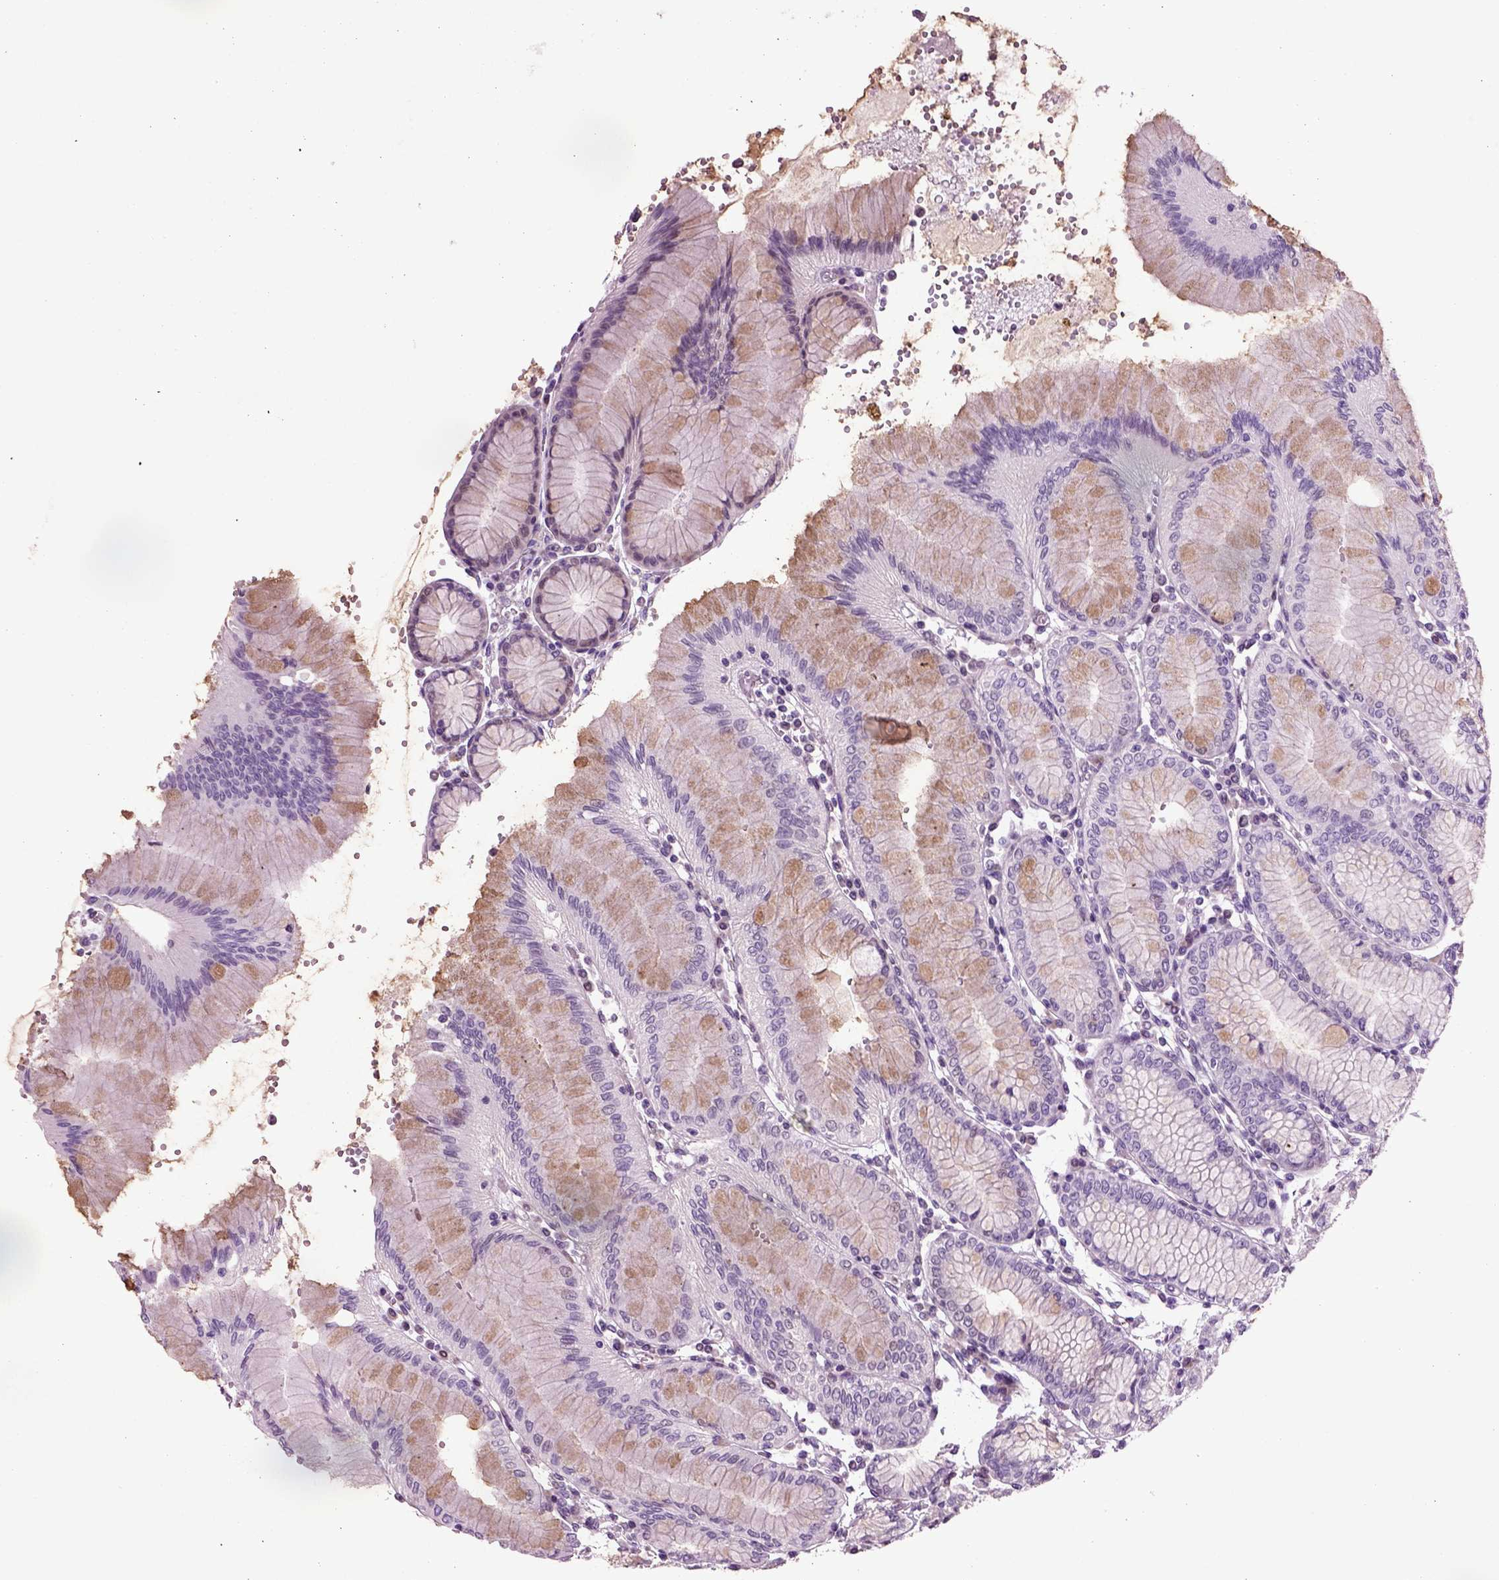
{"staining": {"intensity": "weak", "quantity": "<25%", "location": "cytoplasmic/membranous"}, "tissue": "stomach", "cell_type": "Glandular cells", "image_type": "normal", "snomed": [{"axis": "morphology", "description": "Normal tissue, NOS"}, {"axis": "topography", "description": "Skeletal muscle"}, {"axis": "topography", "description": "Stomach"}], "caption": "DAB (3,3'-diaminobenzidine) immunohistochemical staining of unremarkable stomach demonstrates no significant positivity in glandular cells.", "gene": "ARID3A", "patient": {"sex": "female", "age": 57}}